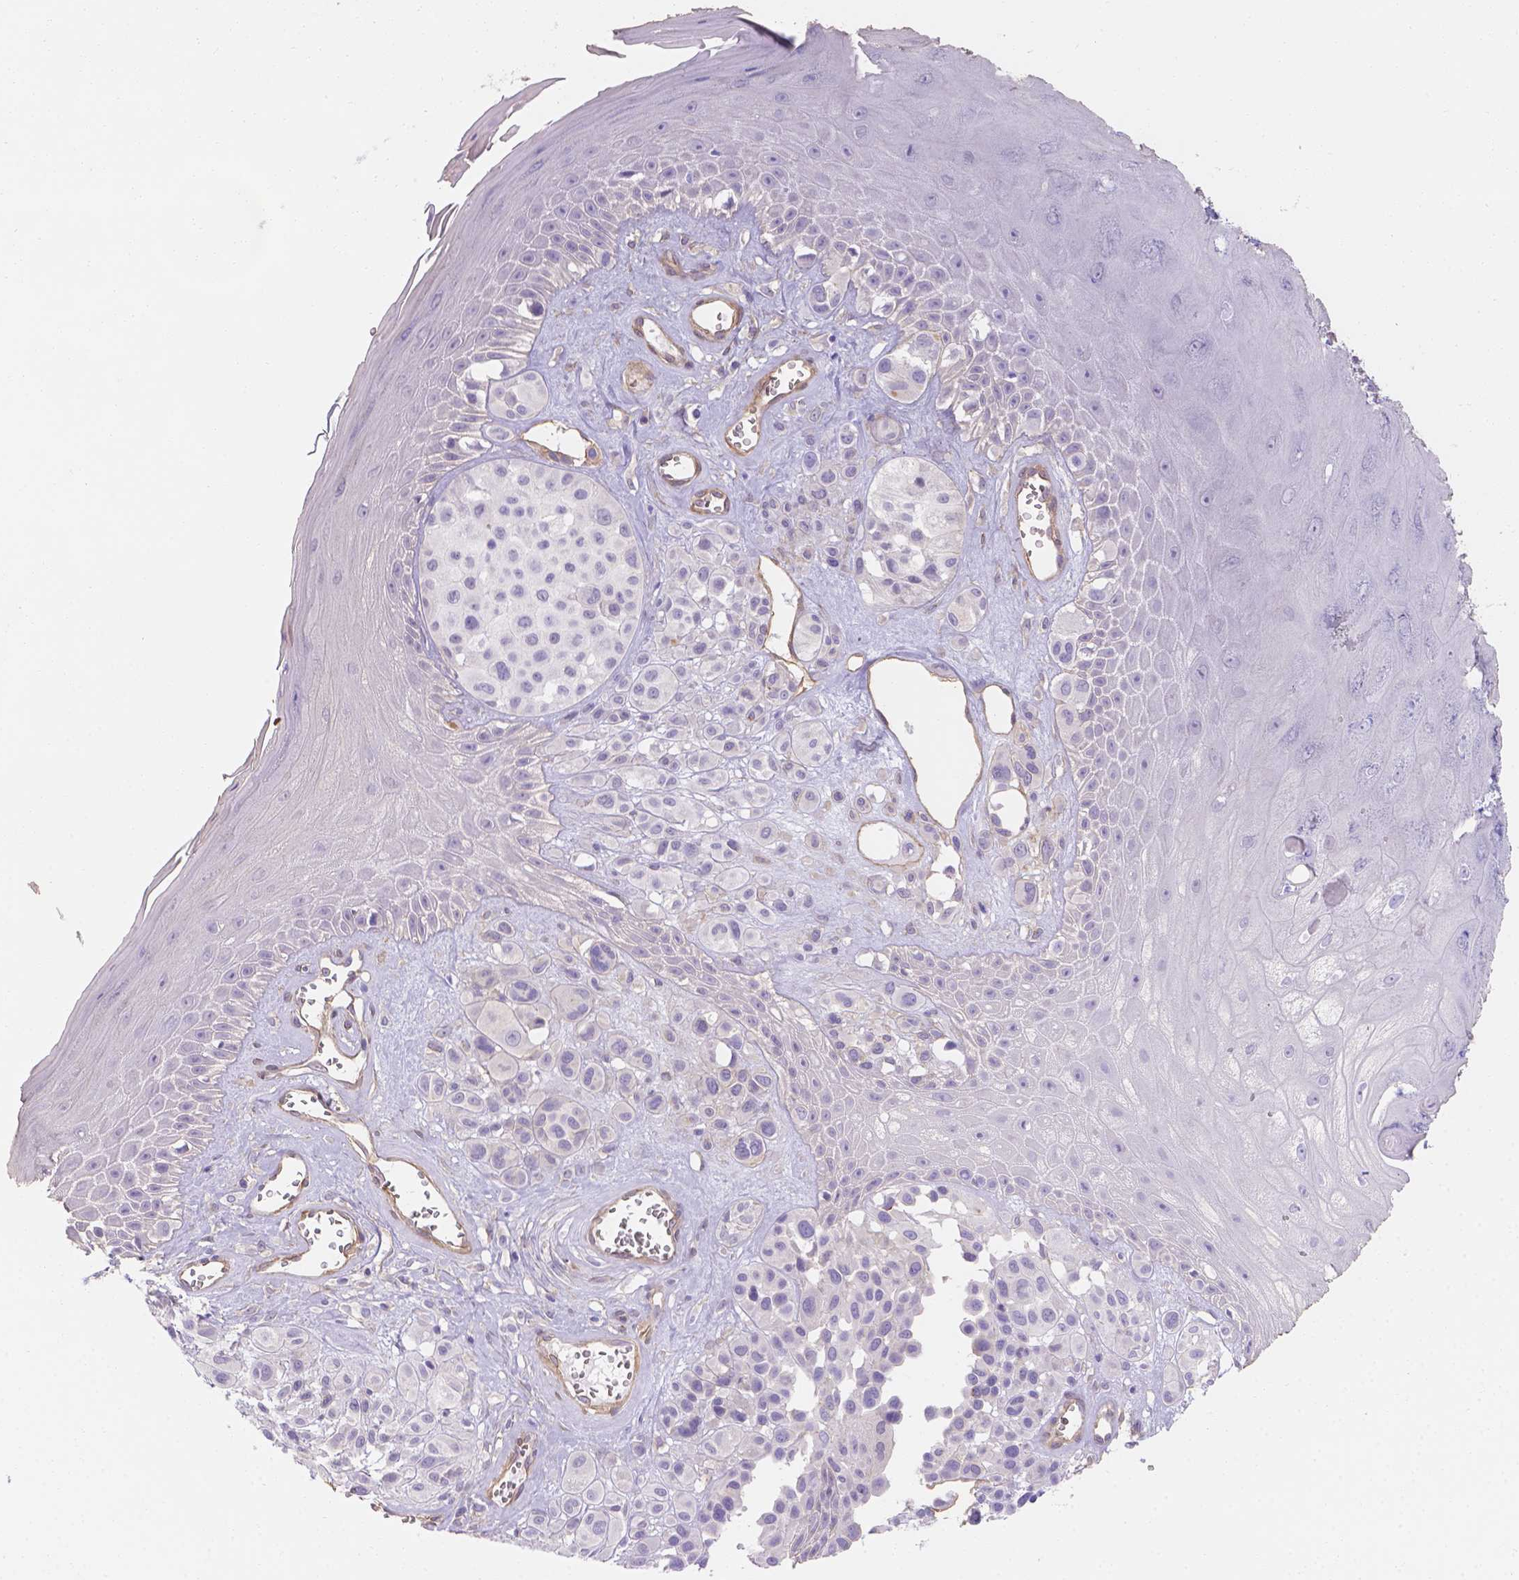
{"staining": {"intensity": "negative", "quantity": "none", "location": "none"}, "tissue": "melanoma", "cell_type": "Tumor cells", "image_type": "cancer", "snomed": [{"axis": "morphology", "description": "Malignant melanoma, NOS"}, {"axis": "topography", "description": "Skin"}], "caption": "IHC of malignant melanoma displays no expression in tumor cells. (DAB (3,3'-diaminobenzidine) immunohistochemistry (IHC) with hematoxylin counter stain).", "gene": "SLC40A1", "patient": {"sex": "male", "age": 77}}